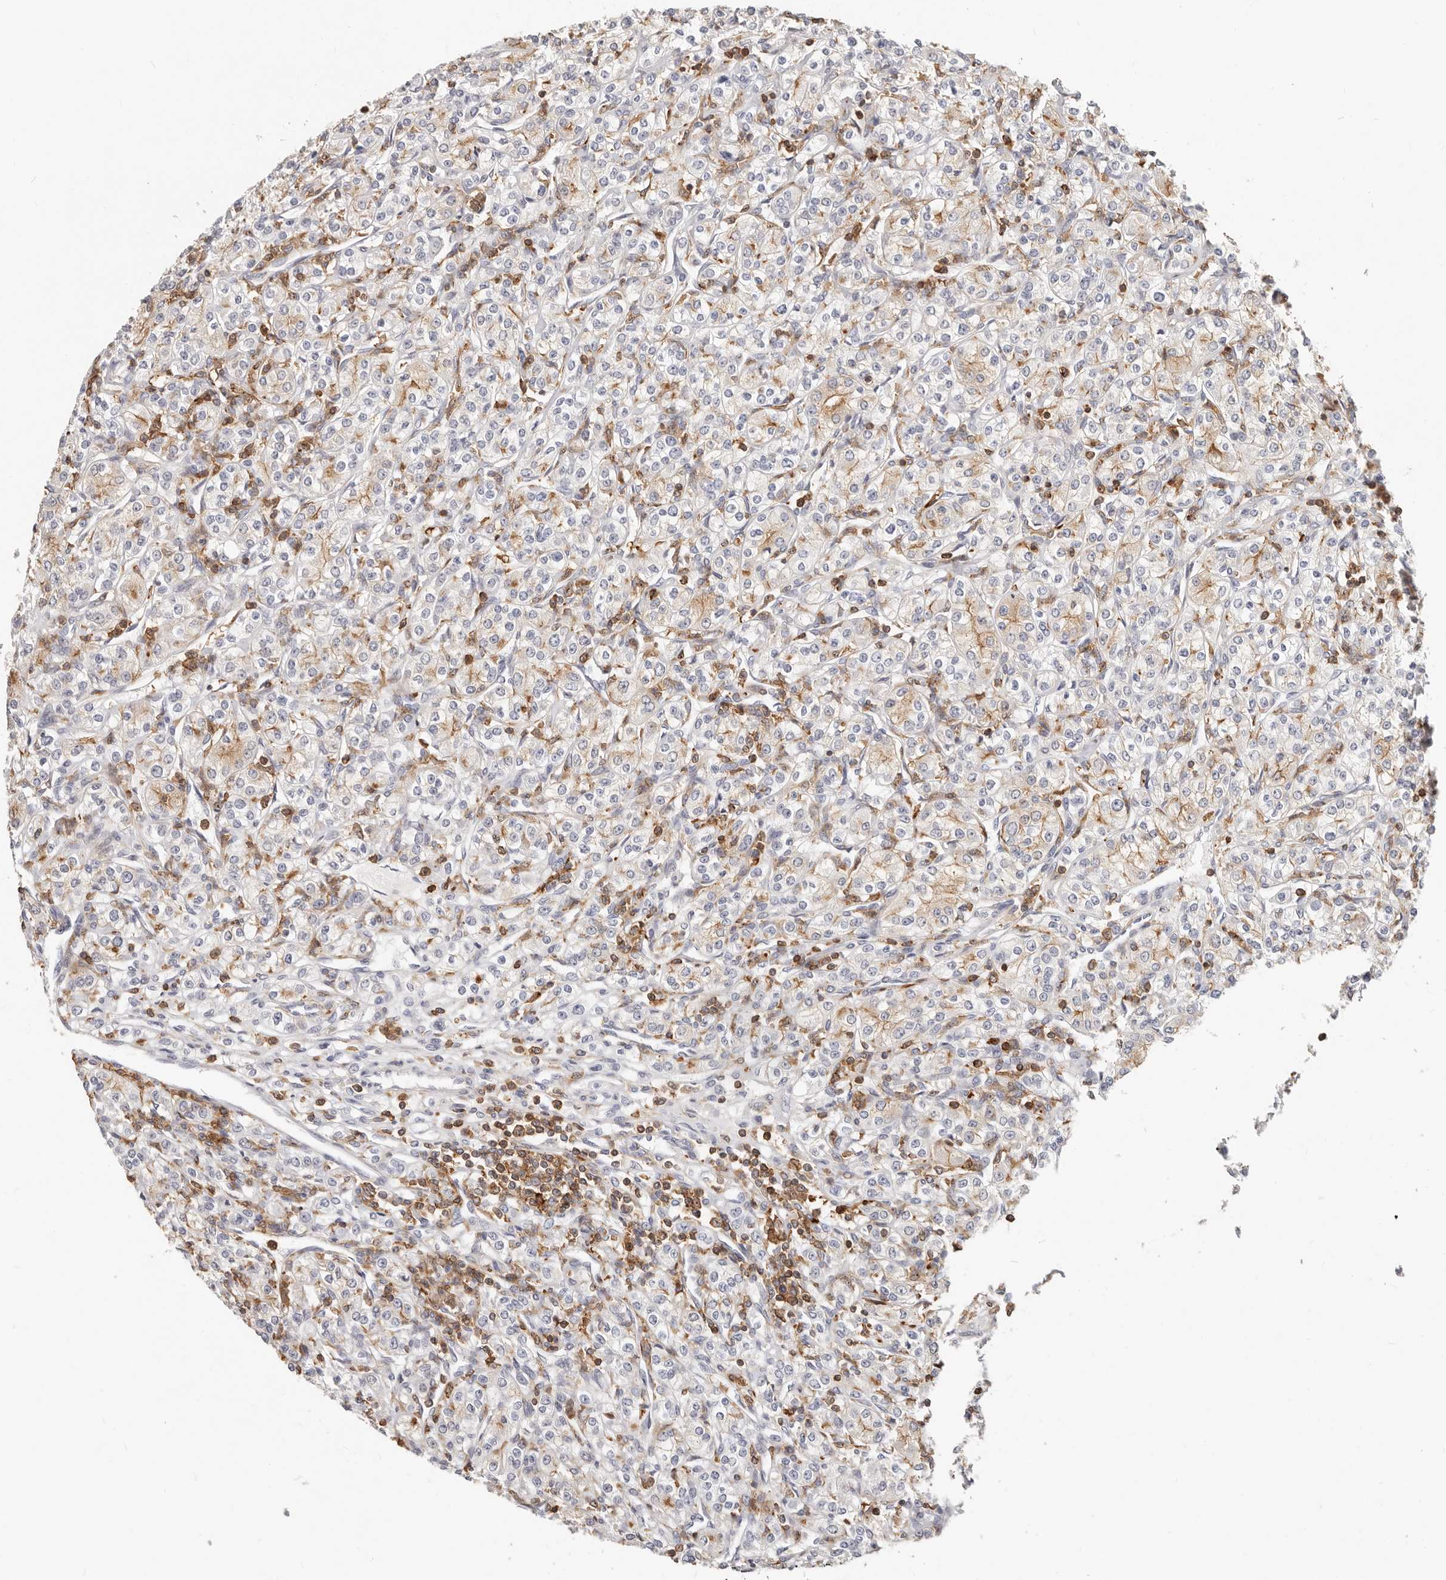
{"staining": {"intensity": "weak", "quantity": "25%-75%", "location": "cytoplasmic/membranous"}, "tissue": "renal cancer", "cell_type": "Tumor cells", "image_type": "cancer", "snomed": [{"axis": "morphology", "description": "Adenocarcinoma, NOS"}, {"axis": "topography", "description": "Kidney"}], "caption": "Protein staining of renal cancer (adenocarcinoma) tissue exhibits weak cytoplasmic/membranous positivity in about 25%-75% of tumor cells.", "gene": "TMEM63B", "patient": {"sex": "male", "age": 77}}